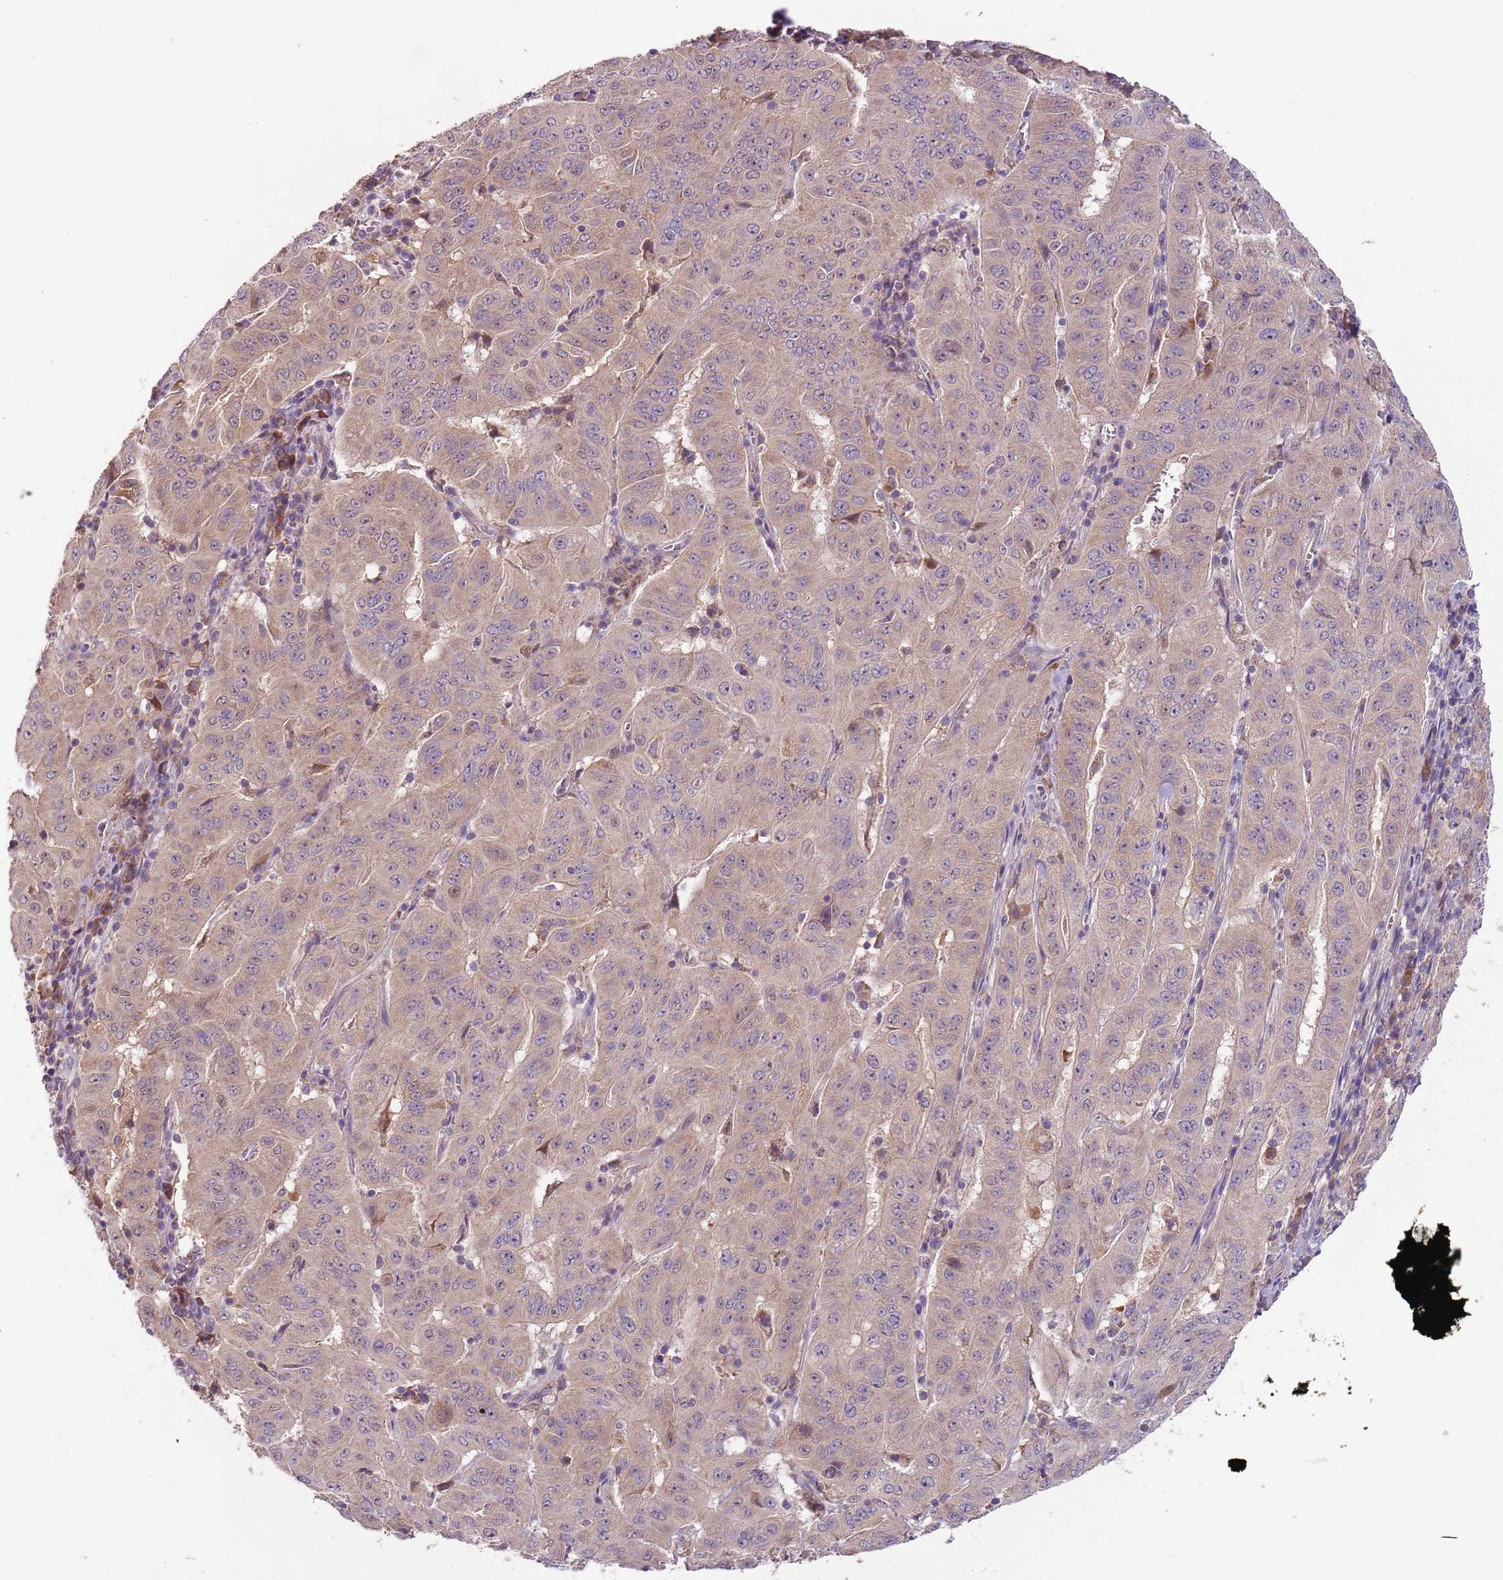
{"staining": {"intensity": "weak", "quantity": ">75%", "location": "cytoplasmic/membranous"}, "tissue": "pancreatic cancer", "cell_type": "Tumor cells", "image_type": "cancer", "snomed": [{"axis": "morphology", "description": "Adenocarcinoma, NOS"}, {"axis": "topography", "description": "Pancreas"}], "caption": "Pancreatic adenocarcinoma tissue displays weak cytoplasmic/membranous expression in about >75% of tumor cells", "gene": "FECH", "patient": {"sex": "male", "age": 63}}